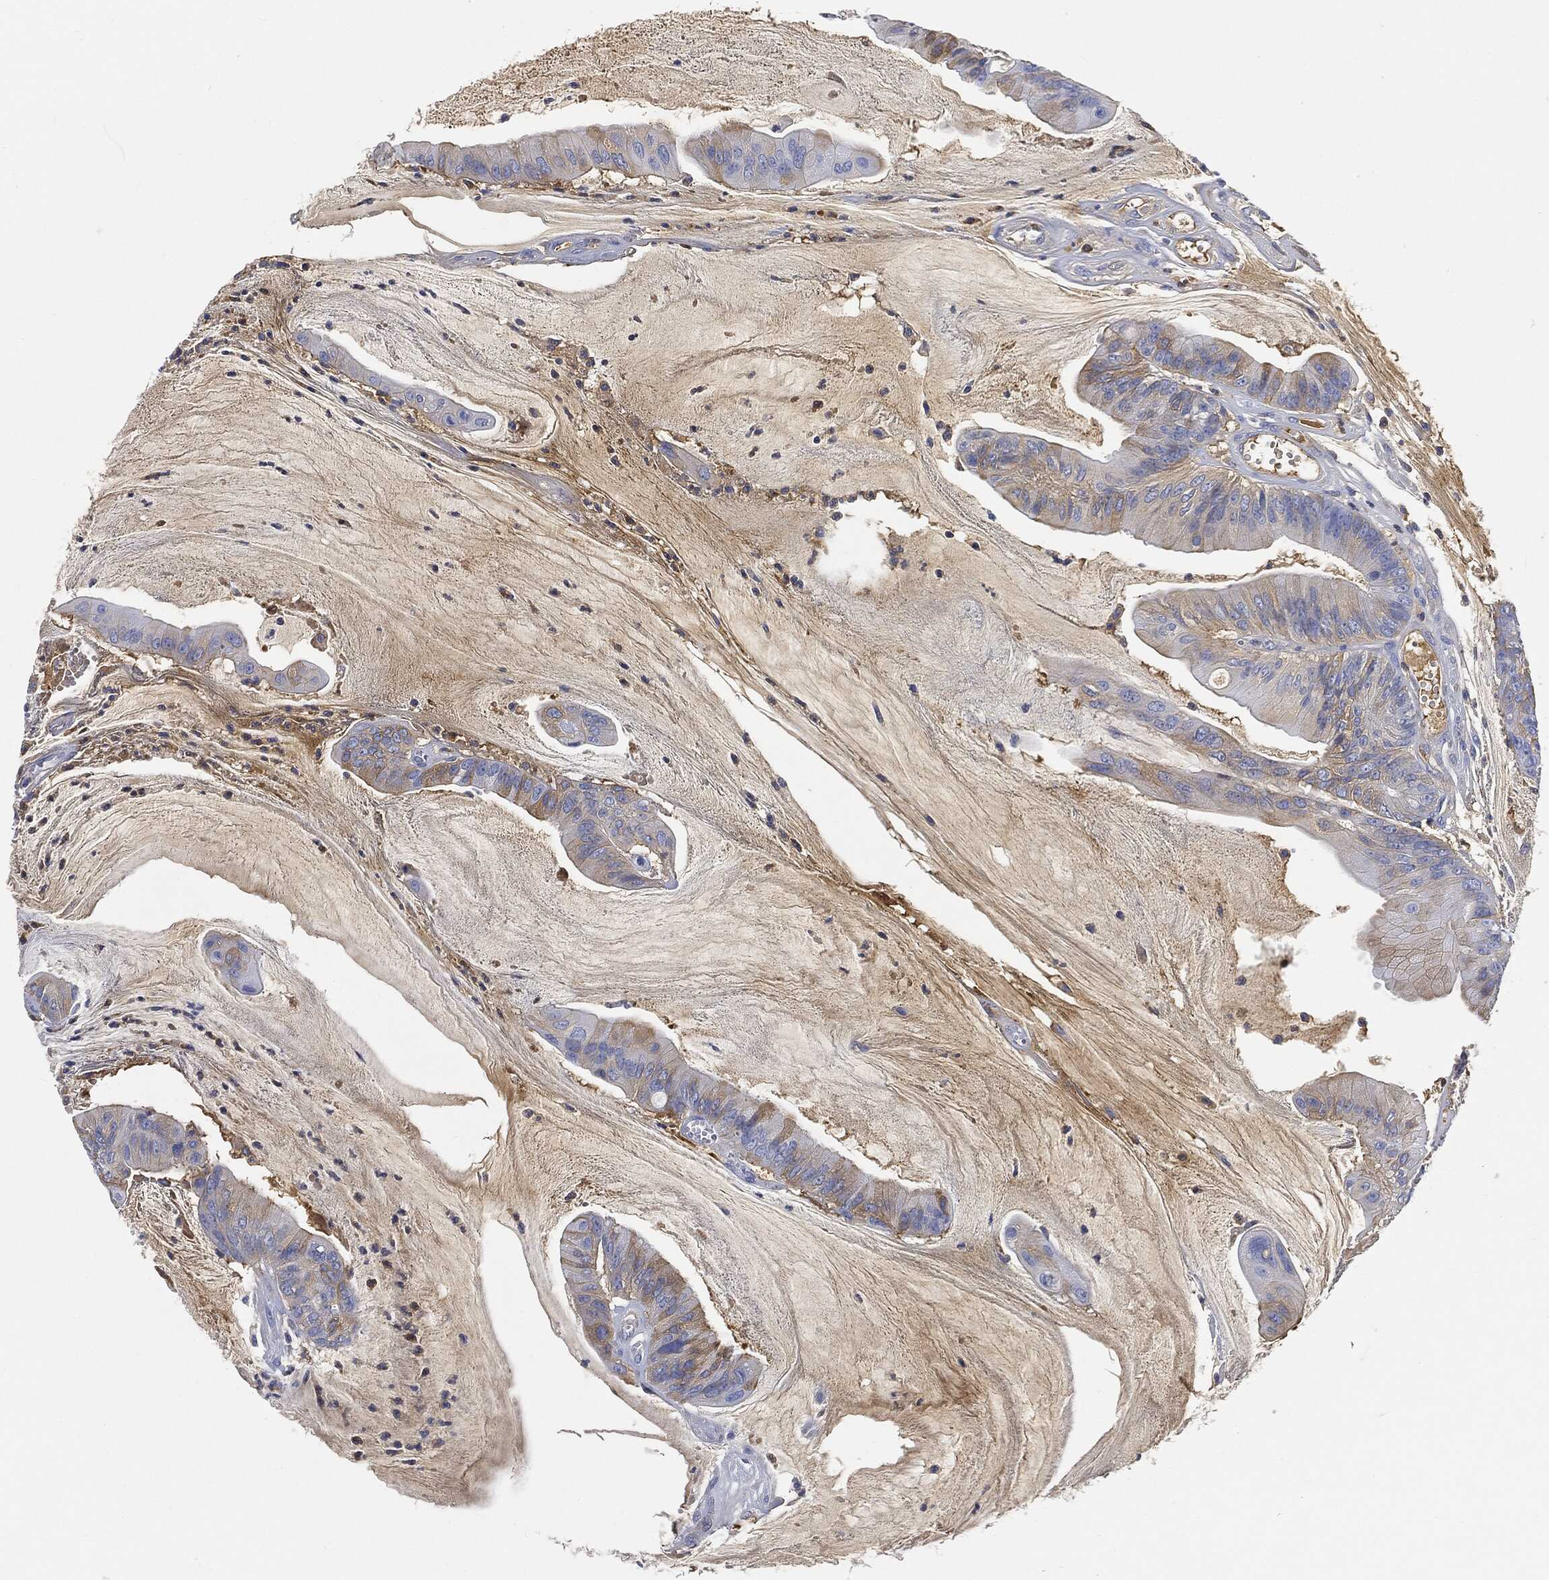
{"staining": {"intensity": "weak", "quantity": "25%-75%", "location": "cytoplasmic/membranous"}, "tissue": "colorectal cancer", "cell_type": "Tumor cells", "image_type": "cancer", "snomed": [{"axis": "morphology", "description": "Adenocarcinoma, NOS"}, {"axis": "topography", "description": "Colon"}], "caption": "Tumor cells show weak cytoplasmic/membranous staining in about 25%-75% of cells in colorectal cancer. Immunohistochemistry stains the protein in brown and the nuclei are stained blue.", "gene": "IGLV6-57", "patient": {"sex": "female", "age": 69}}